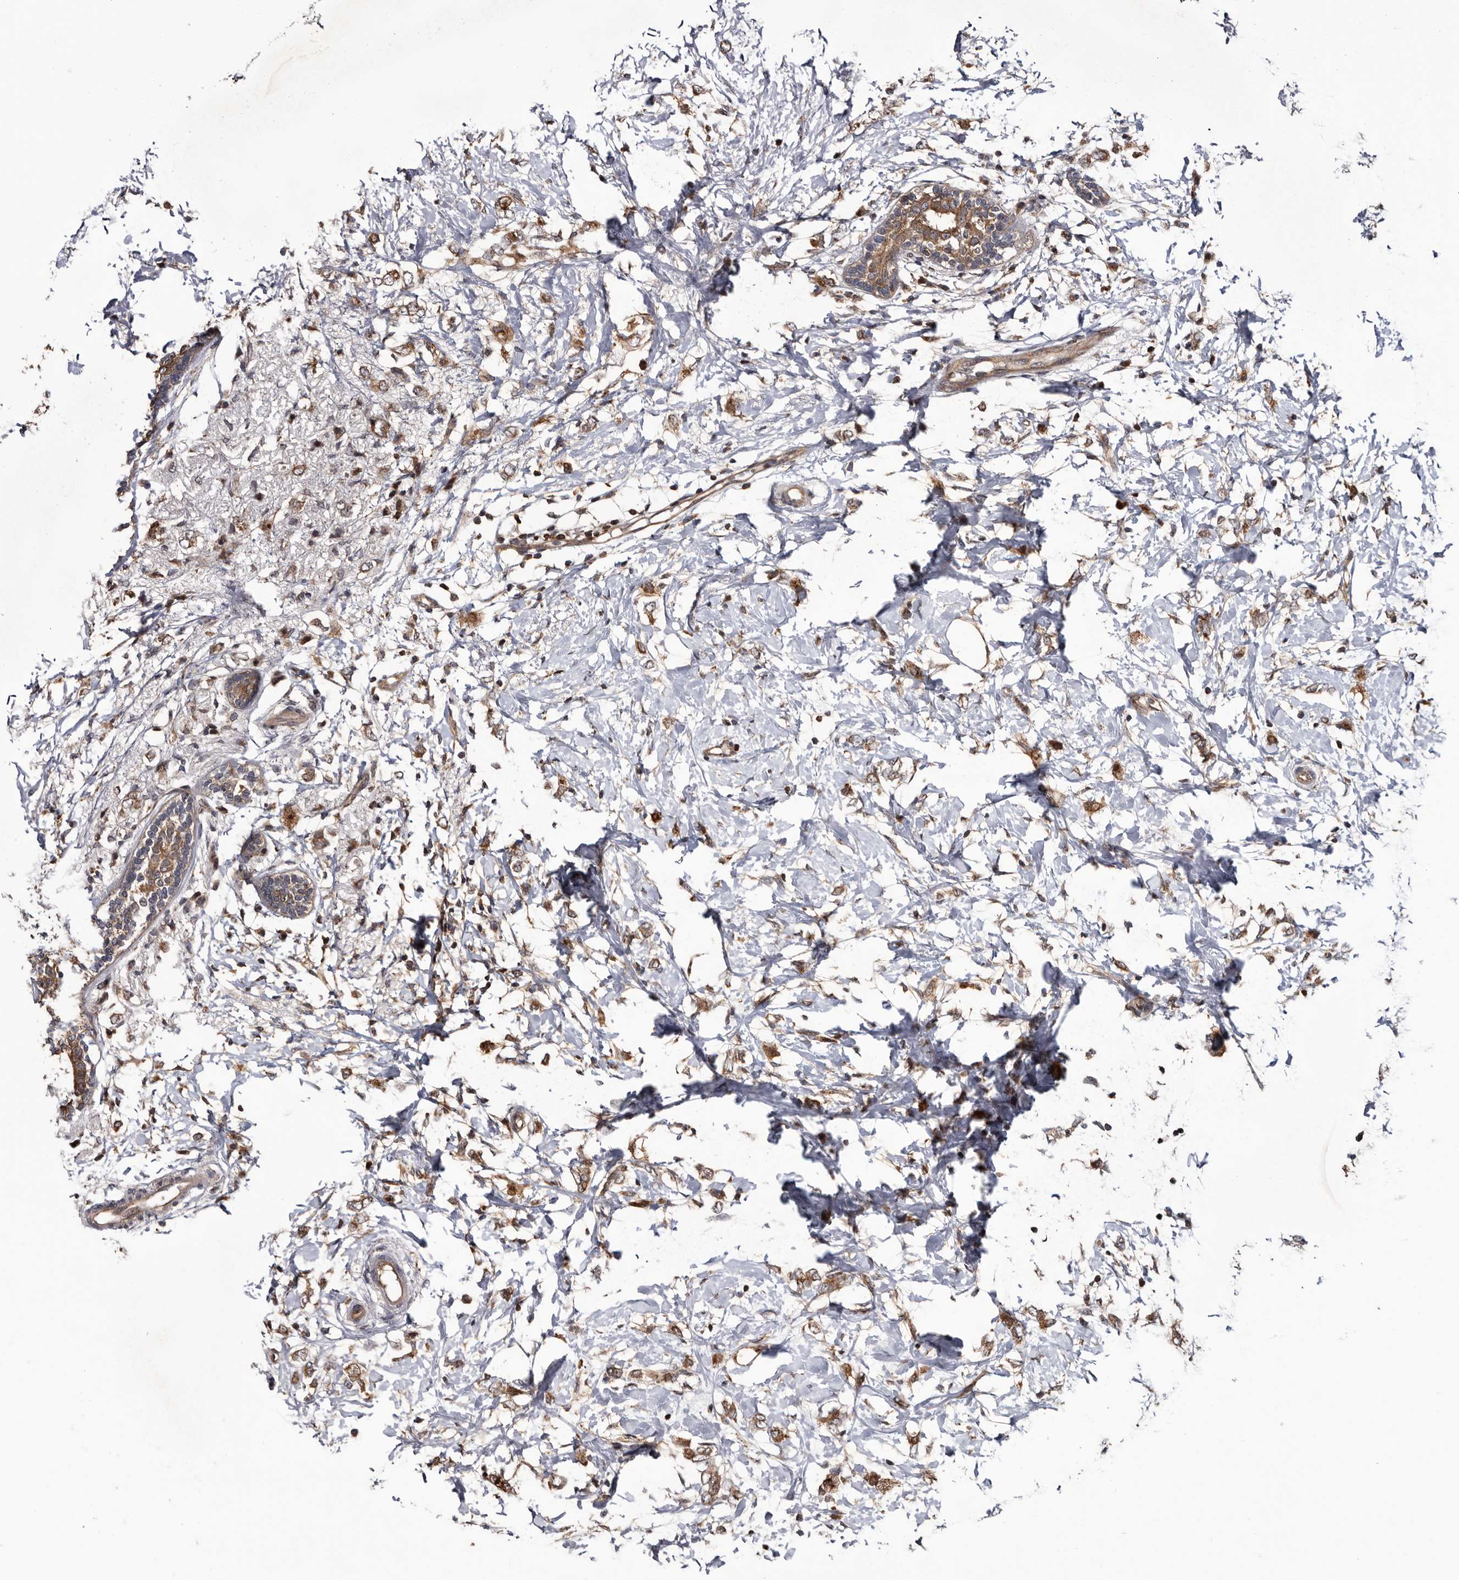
{"staining": {"intensity": "moderate", "quantity": ">75%", "location": "cytoplasmic/membranous"}, "tissue": "breast cancer", "cell_type": "Tumor cells", "image_type": "cancer", "snomed": [{"axis": "morphology", "description": "Normal tissue, NOS"}, {"axis": "morphology", "description": "Lobular carcinoma"}, {"axis": "topography", "description": "Breast"}], "caption": "Immunohistochemistry (IHC) photomicrograph of neoplastic tissue: human breast lobular carcinoma stained using immunohistochemistry displays medium levels of moderate protein expression localized specifically in the cytoplasmic/membranous of tumor cells, appearing as a cytoplasmic/membranous brown color.", "gene": "TTI2", "patient": {"sex": "female", "age": 47}}